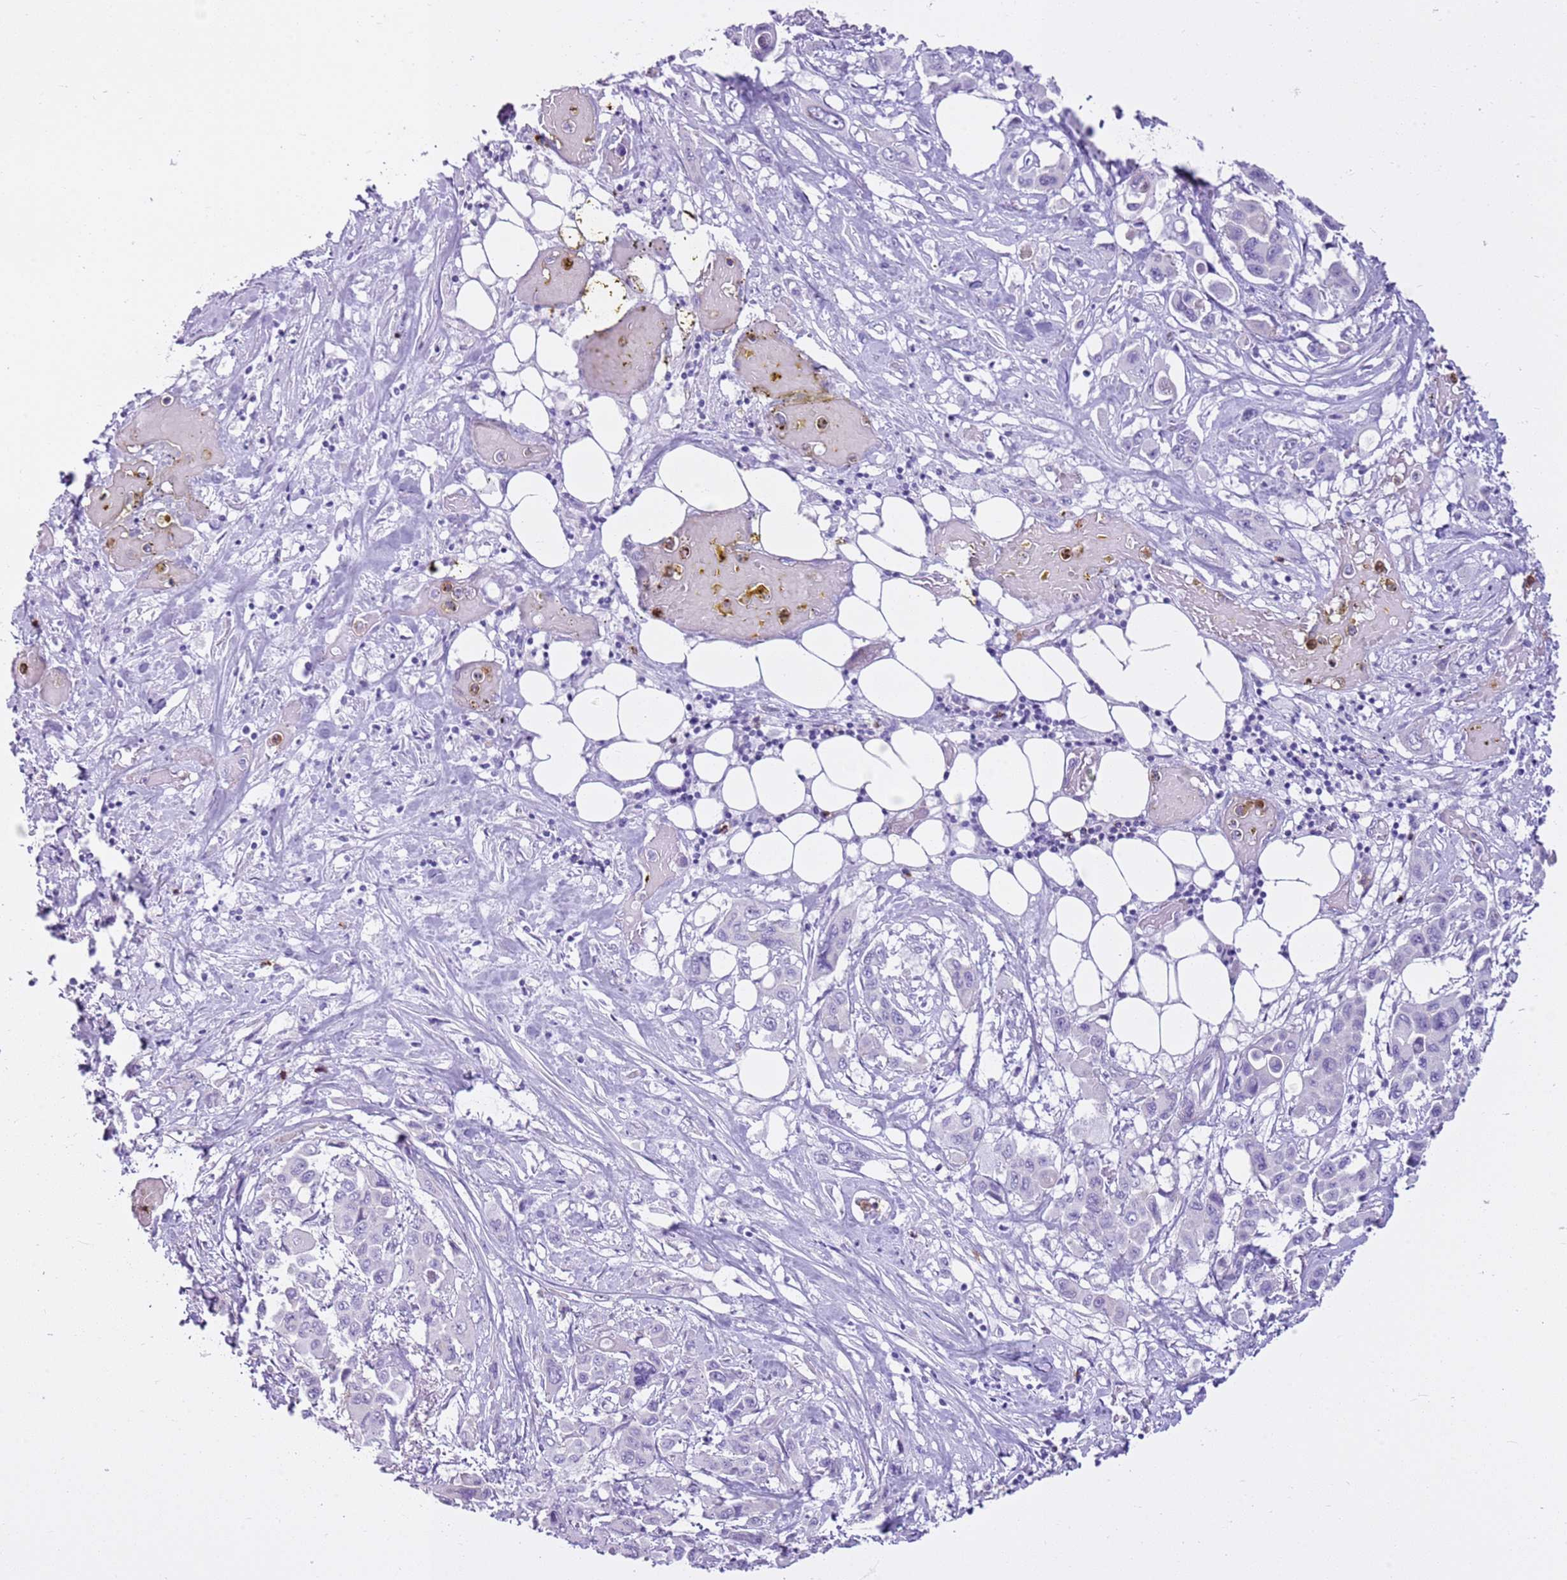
{"staining": {"intensity": "negative", "quantity": "none", "location": "none"}, "tissue": "pancreatic cancer", "cell_type": "Tumor cells", "image_type": "cancer", "snomed": [{"axis": "morphology", "description": "Adenocarcinoma, NOS"}, {"axis": "topography", "description": "Pancreas"}], "caption": "This image is of pancreatic cancer (adenocarcinoma) stained with immunohistochemistry (IHC) to label a protein in brown with the nuclei are counter-stained blue. There is no expression in tumor cells.", "gene": "CD177", "patient": {"sex": "male", "age": 92}}